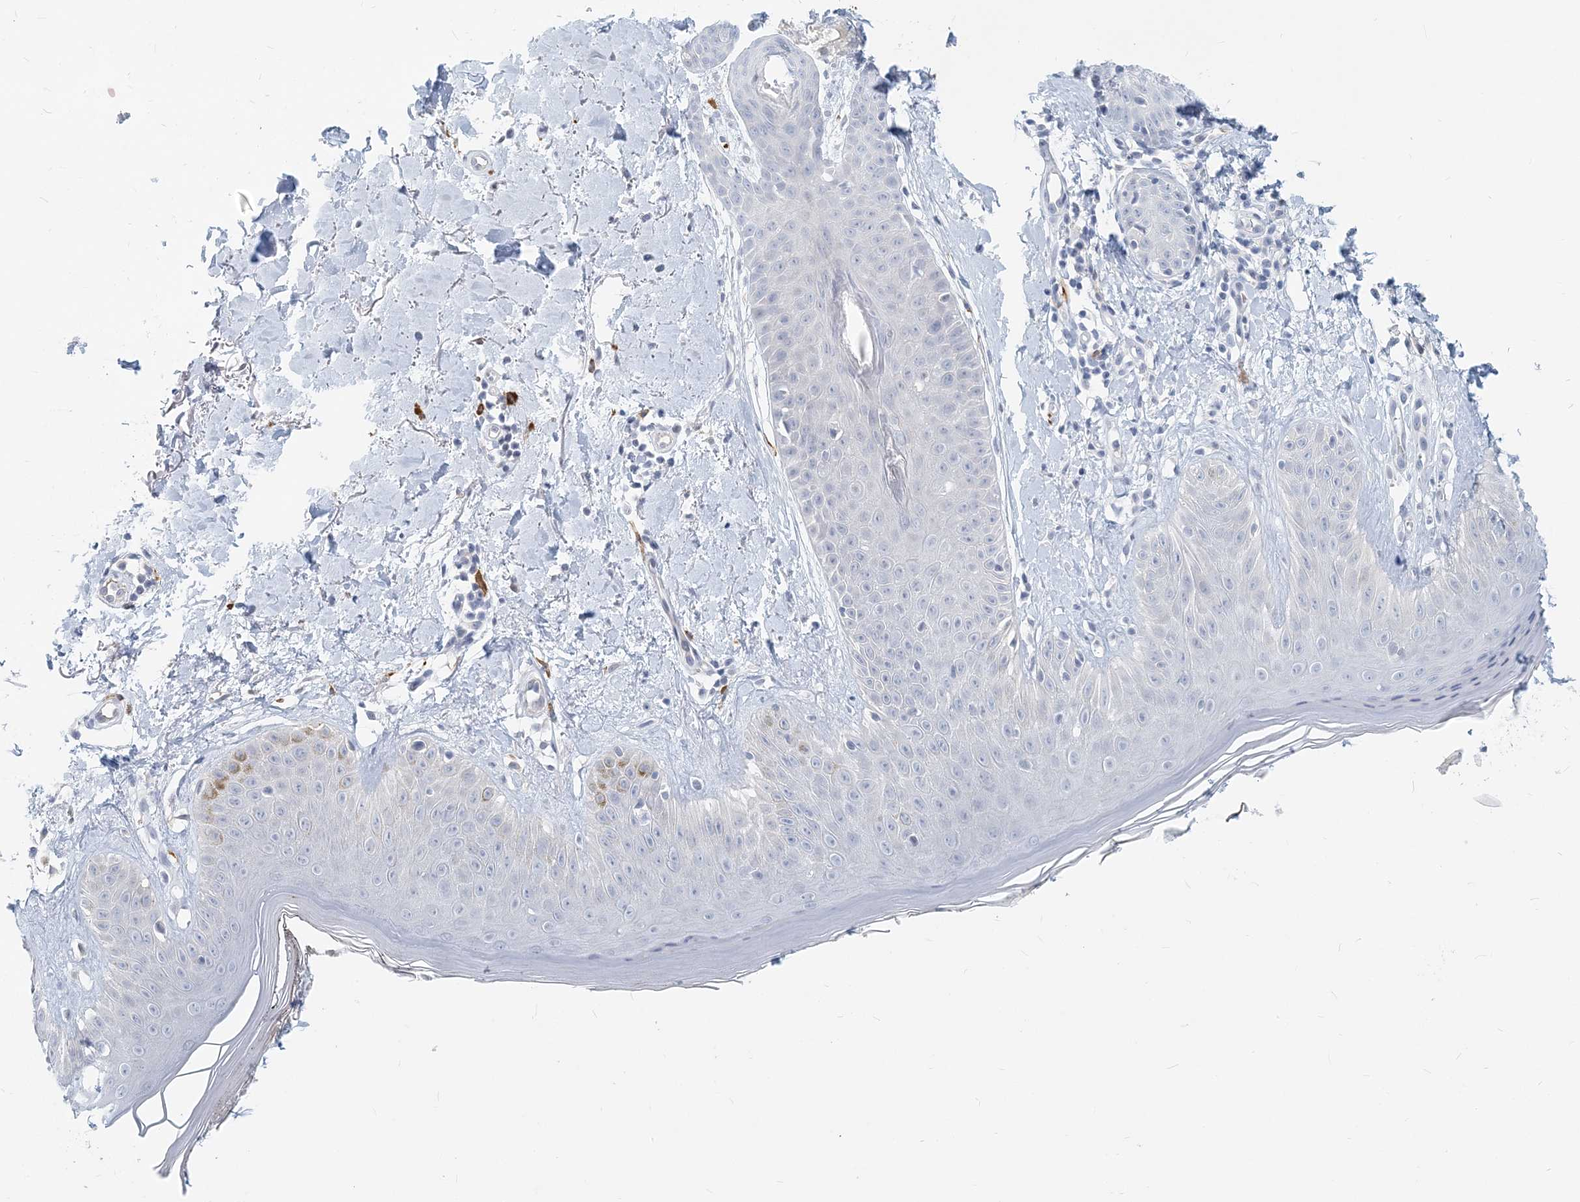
{"staining": {"intensity": "negative", "quantity": "none", "location": "none"}, "tissue": "skin", "cell_type": "Fibroblasts", "image_type": "normal", "snomed": [{"axis": "morphology", "description": "Normal tissue, NOS"}, {"axis": "topography", "description": "Skin"}], "caption": "Fibroblasts are negative for brown protein staining in benign skin. (DAB immunohistochemistry (IHC), high magnification).", "gene": "GMPPA", "patient": {"sex": "female", "age": 64}}